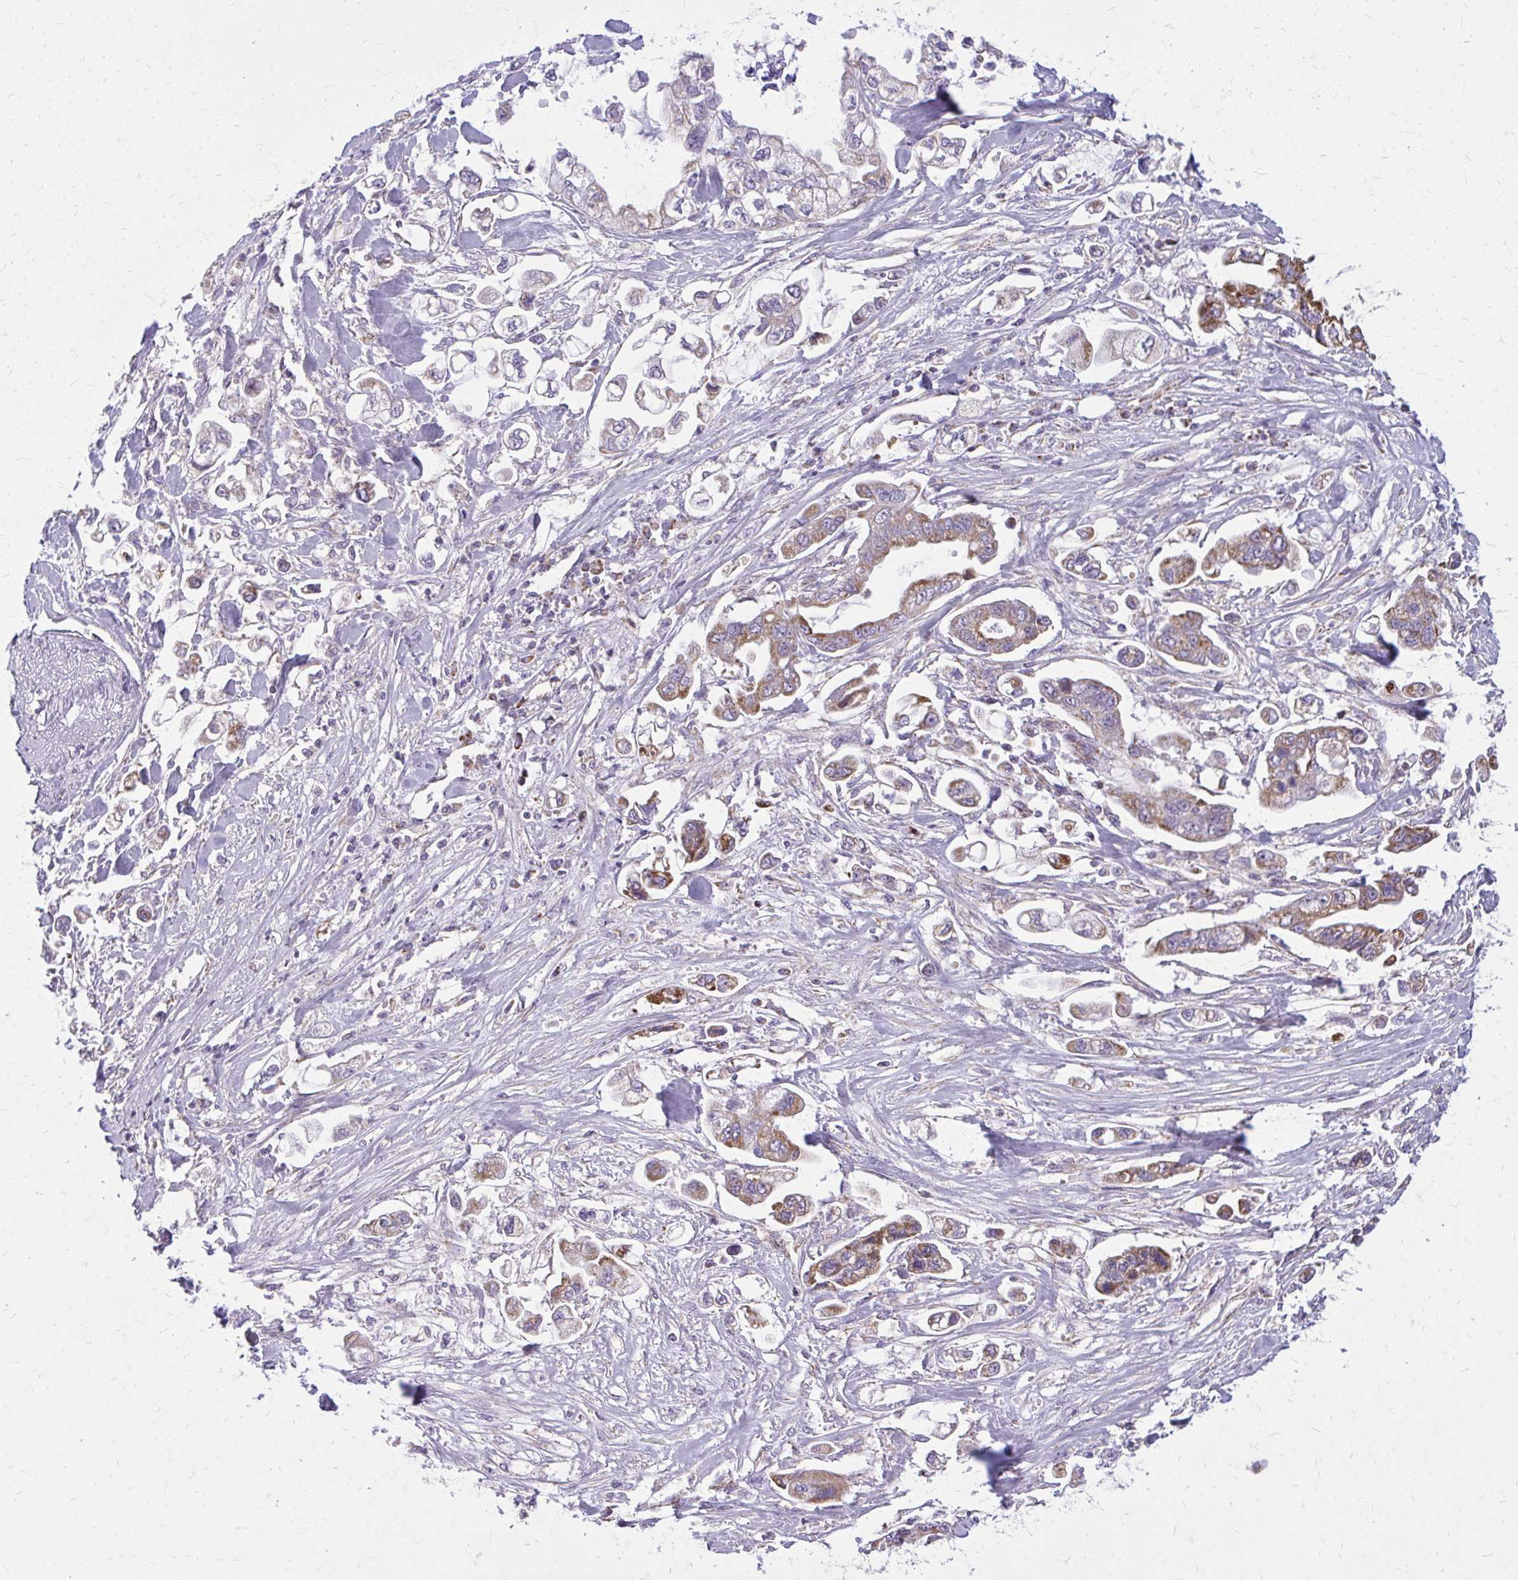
{"staining": {"intensity": "moderate", "quantity": ">75%", "location": "cytoplasmic/membranous"}, "tissue": "stomach cancer", "cell_type": "Tumor cells", "image_type": "cancer", "snomed": [{"axis": "morphology", "description": "Adenocarcinoma, NOS"}, {"axis": "topography", "description": "Stomach"}], "caption": "IHC image of stomach adenocarcinoma stained for a protein (brown), which exhibits medium levels of moderate cytoplasmic/membranous positivity in about >75% of tumor cells.", "gene": "IFIT1", "patient": {"sex": "male", "age": 62}}